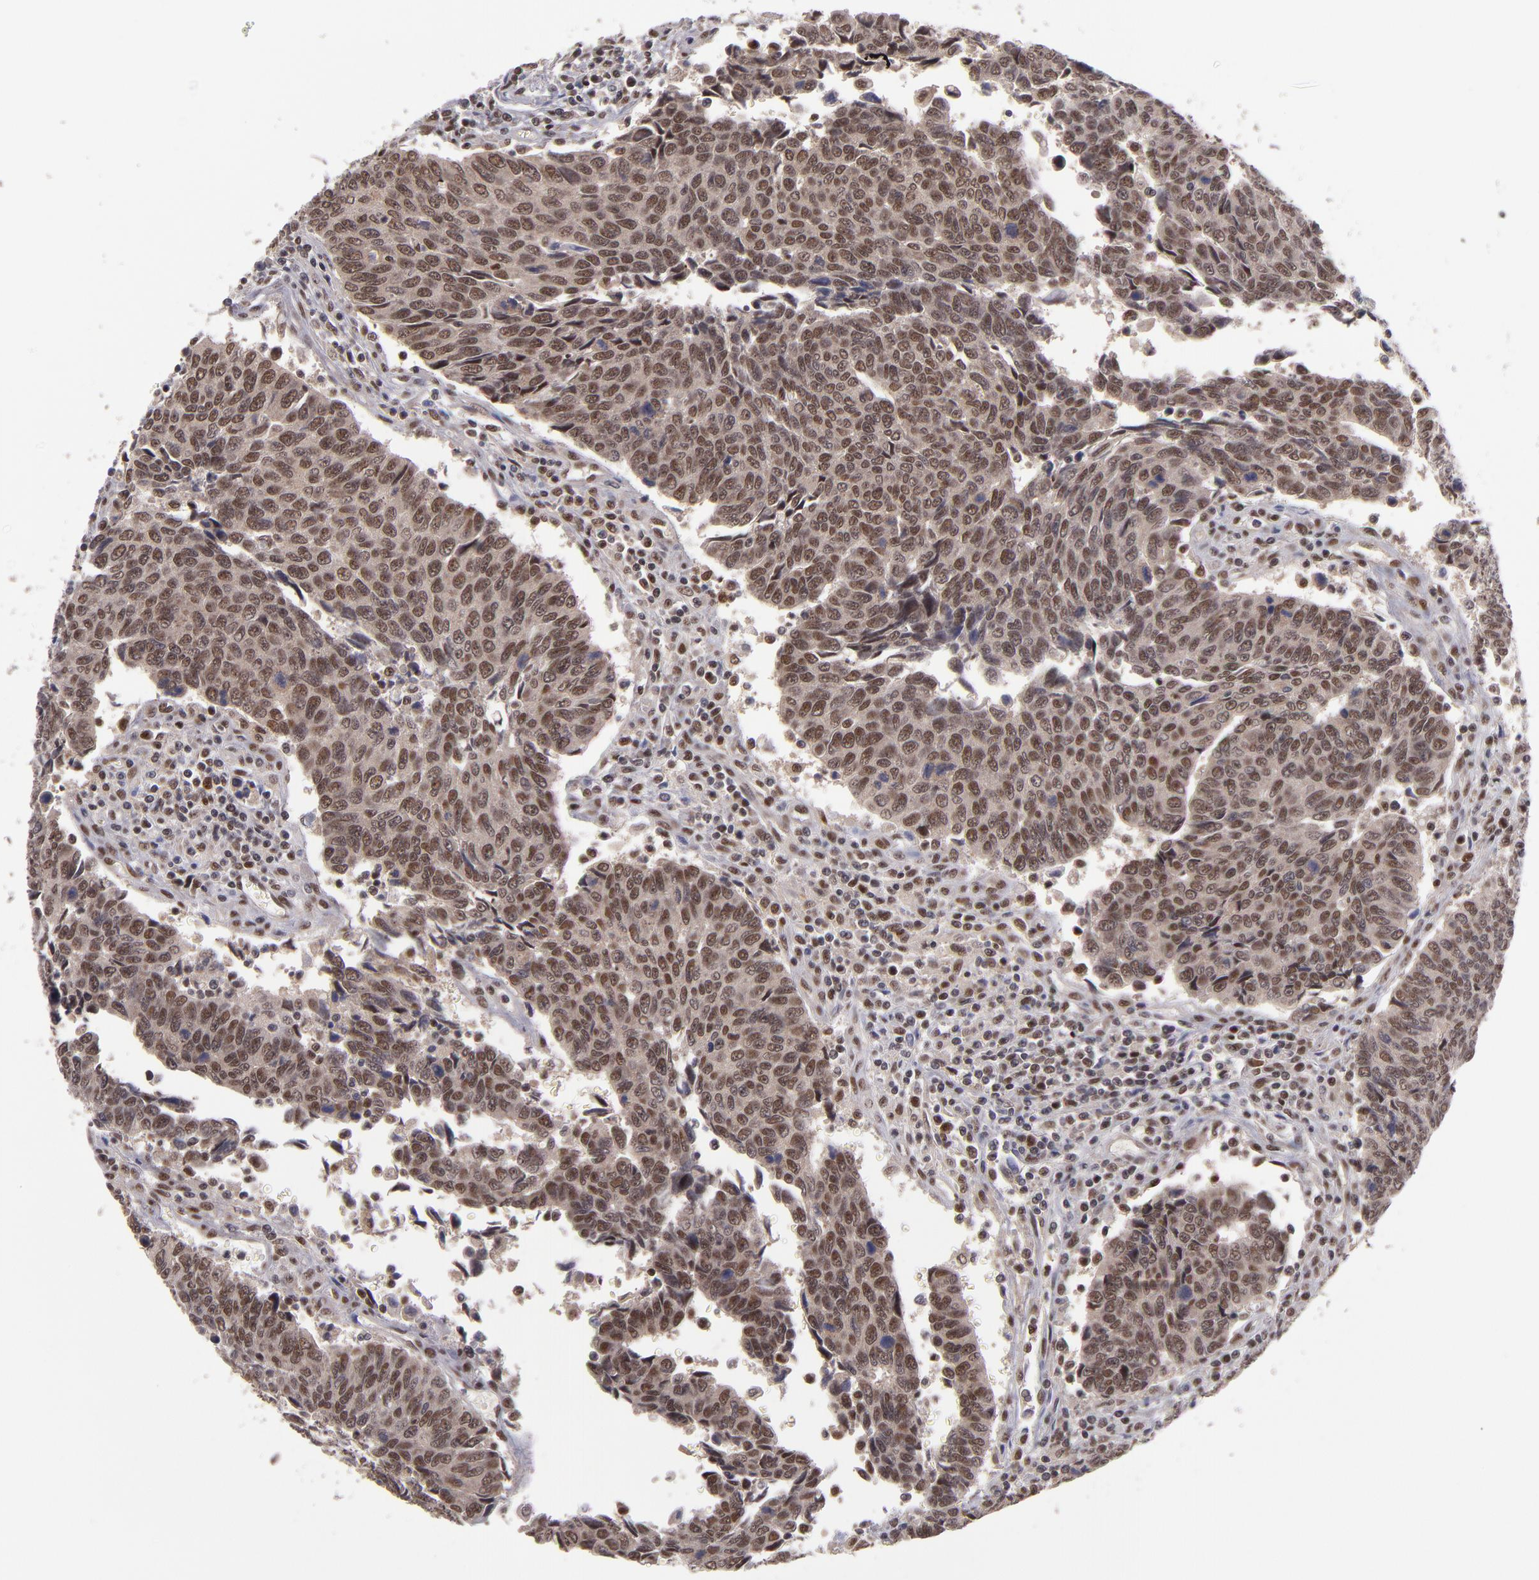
{"staining": {"intensity": "moderate", "quantity": ">75%", "location": "cytoplasmic/membranous,nuclear"}, "tissue": "urothelial cancer", "cell_type": "Tumor cells", "image_type": "cancer", "snomed": [{"axis": "morphology", "description": "Urothelial carcinoma, High grade"}, {"axis": "topography", "description": "Urinary bladder"}], "caption": "IHC staining of urothelial cancer, which demonstrates medium levels of moderate cytoplasmic/membranous and nuclear staining in approximately >75% of tumor cells indicating moderate cytoplasmic/membranous and nuclear protein staining. The staining was performed using DAB (brown) for protein detection and nuclei were counterstained in hematoxylin (blue).", "gene": "EP300", "patient": {"sex": "male", "age": 86}}